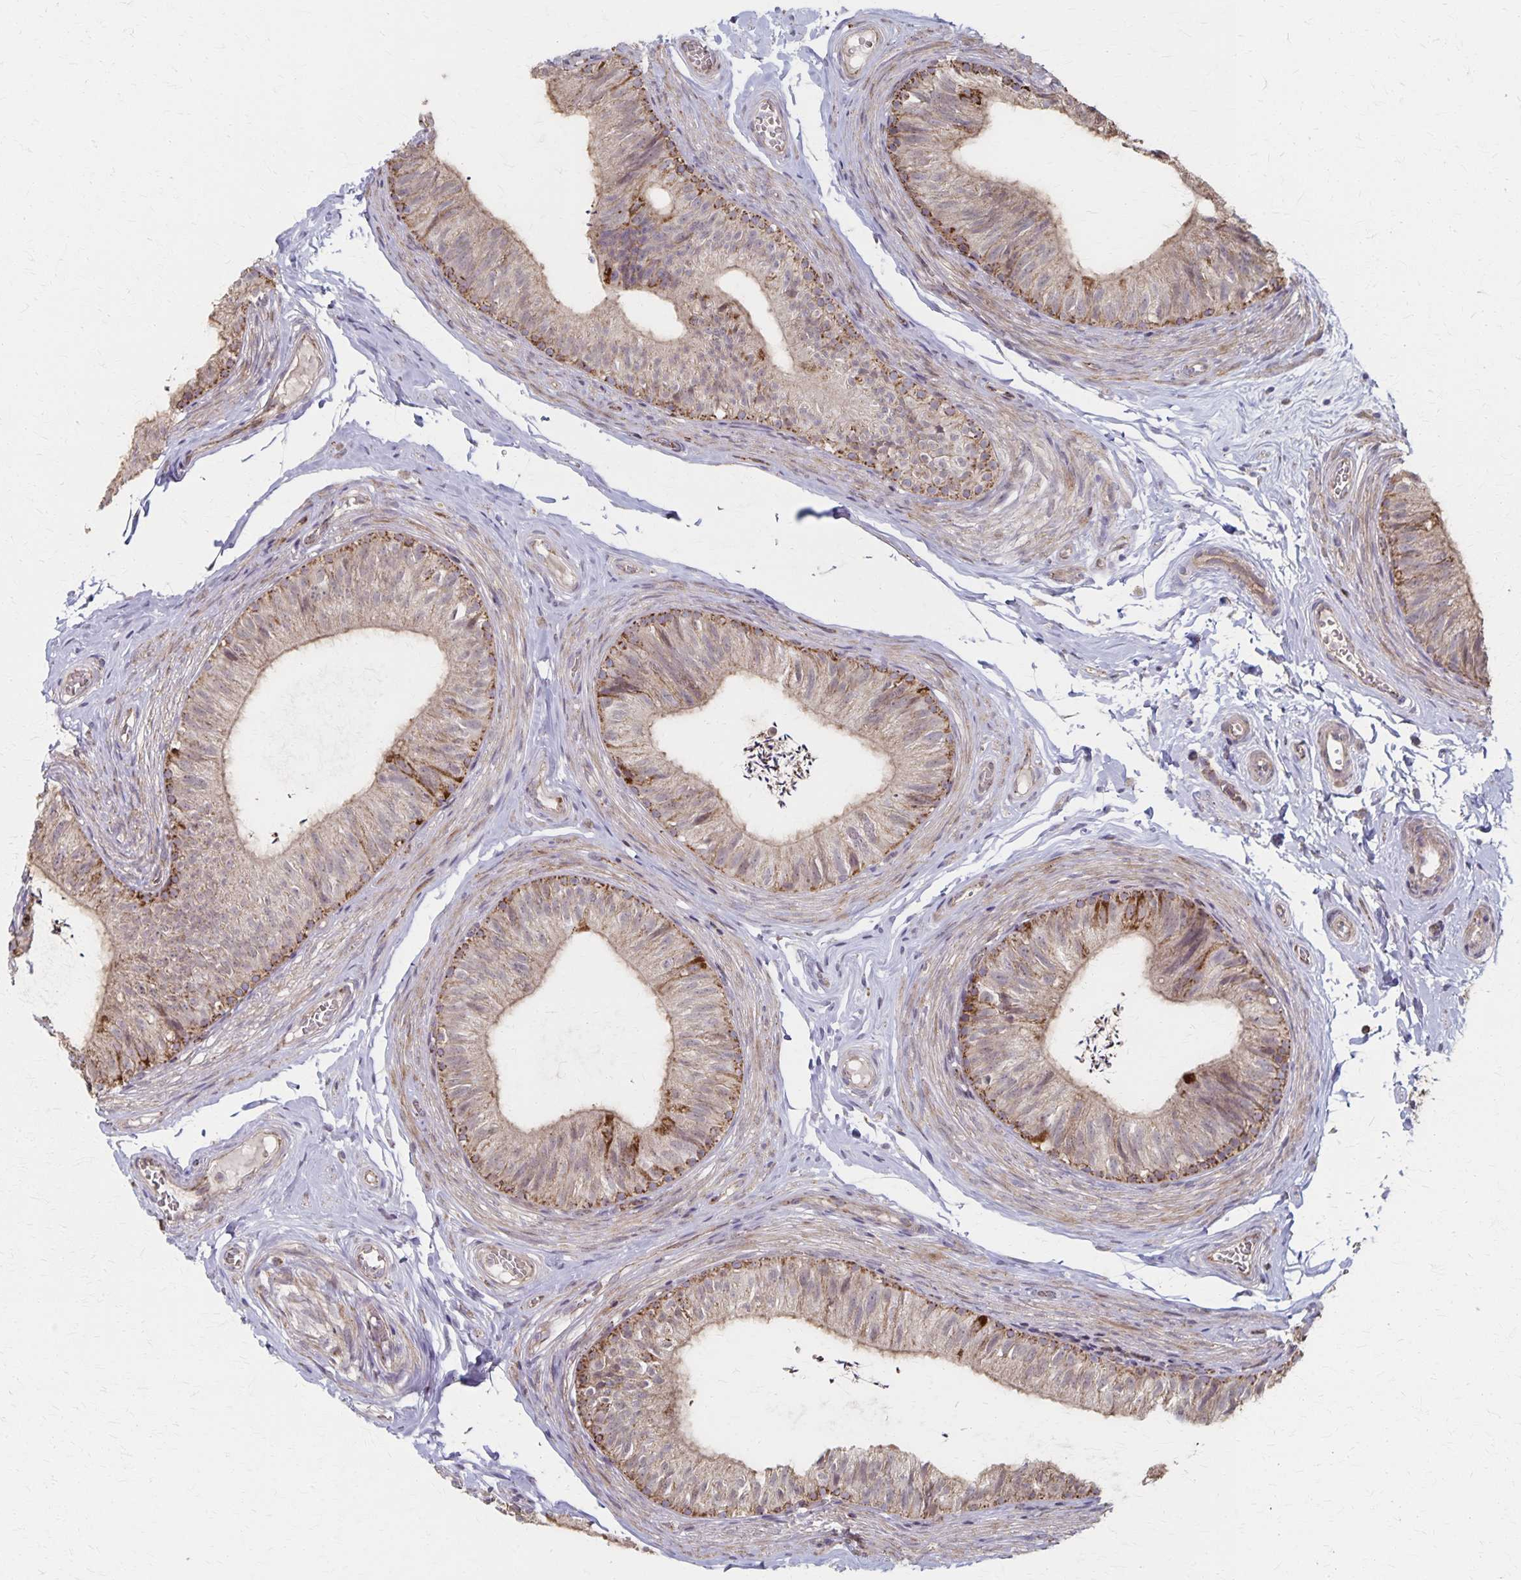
{"staining": {"intensity": "moderate", "quantity": "25%-75%", "location": "cytoplasmic/membranous"}, "tissue": "epididymis", "cell_type": "Glandular cells", "image_type": "normal", "snomed": [{"axis": "morphology", "description": "Normal tissue, NOS"}, {"axis": "topography", "description": "Epididymis, spermatic cord, NOS"}, {"axis": "topography", "description": "Epididymis"}, {"axis": "topography", "description": "Peripheral nerve tissue"}], "caption": "An IHC photomicrograph of unremarkable tissue is shown. Protein staining in brown labels moderate cytoplasmic/membranous positivity in epididymis within glandular cells.", "gene": "DYRK4", "patient": {"sex": "male", "age": 29}}